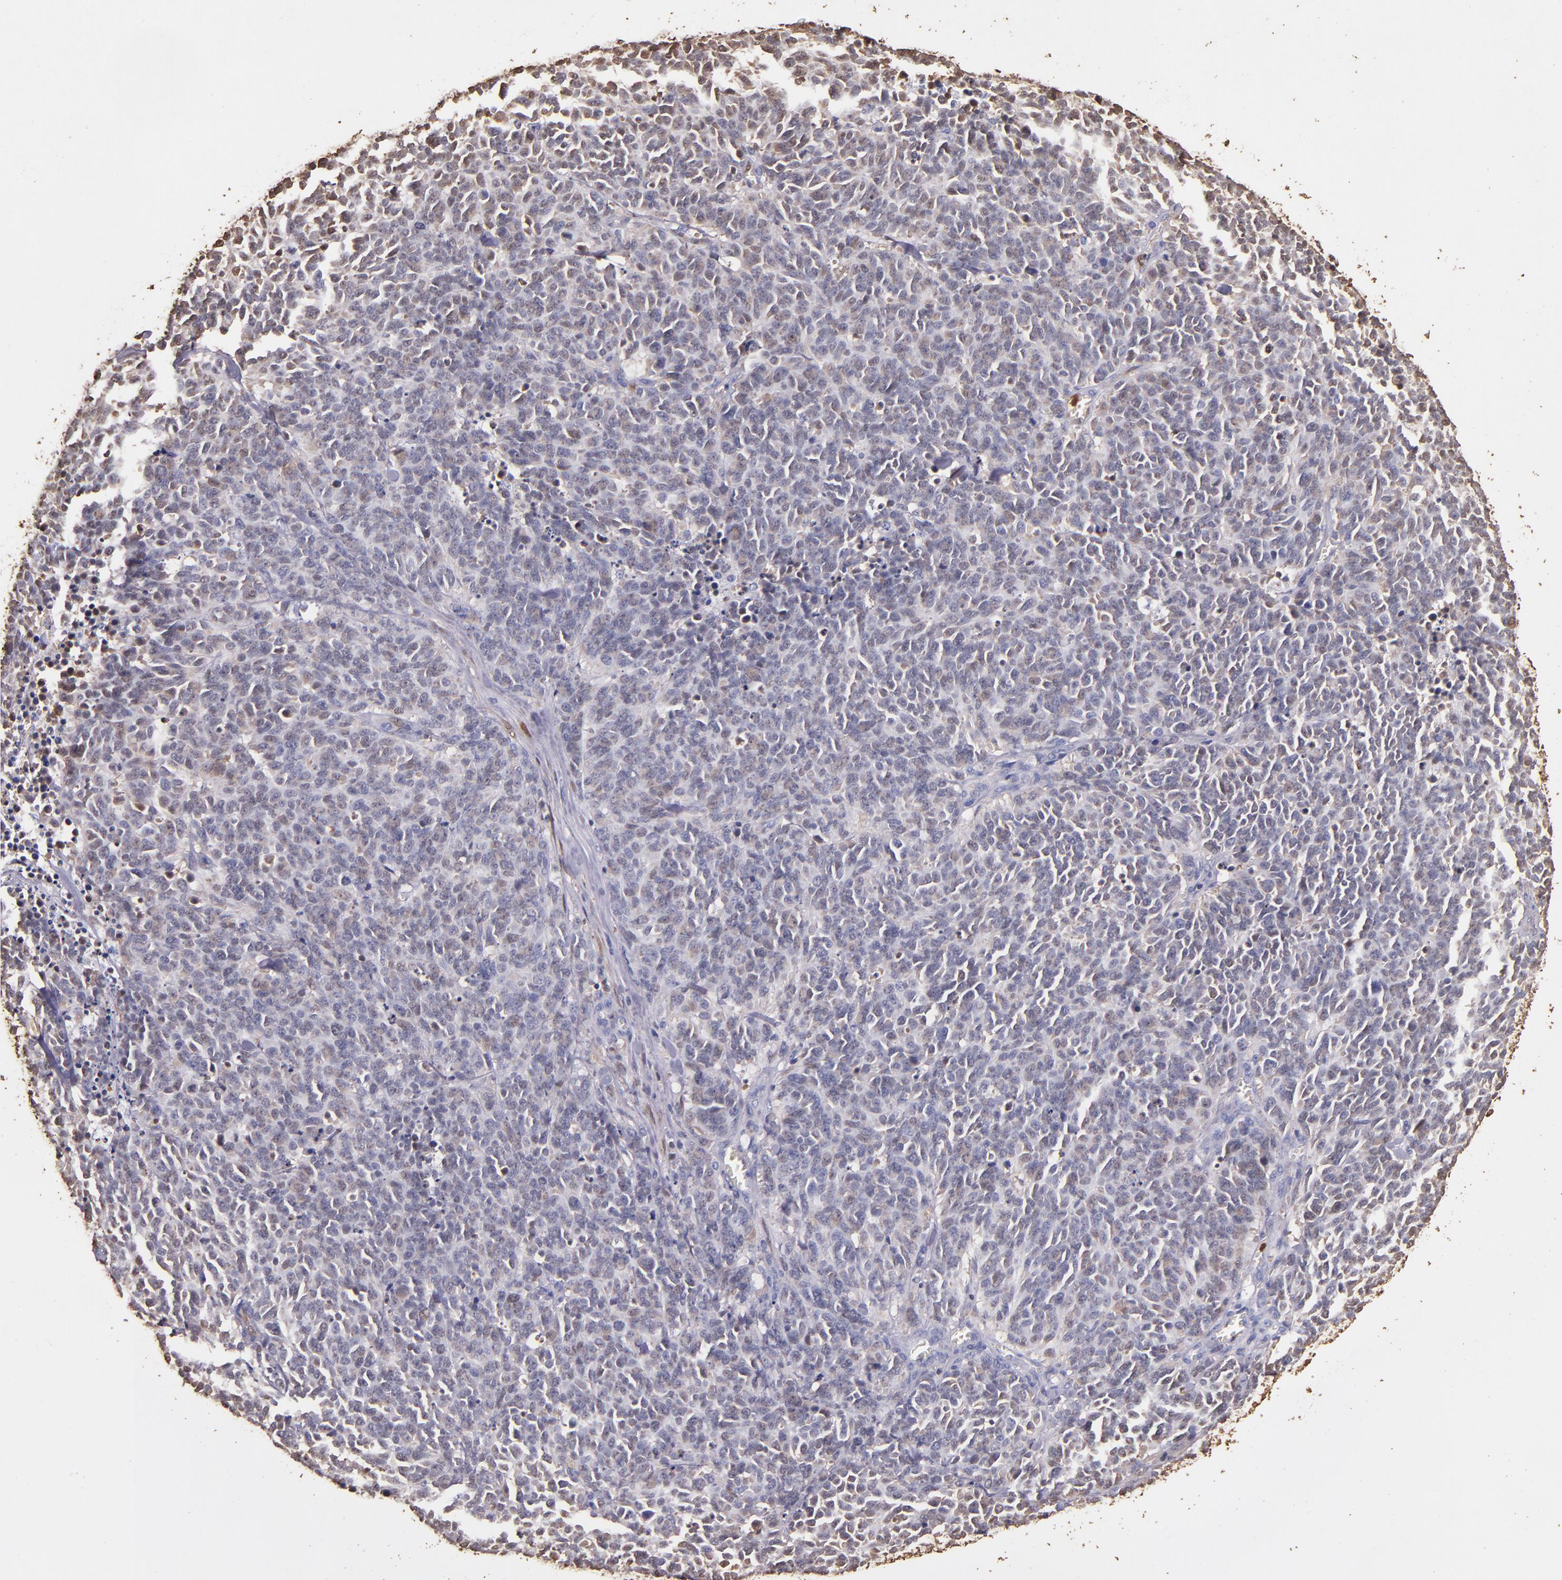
{"staining": {"intensity": "negative", "quantity": "none", "location": "none"}, "tissue": "lung cancer", "cell_type": "Tumor cells", "image_type": "cancer", "snomed": [{"axis": "morphology", "description": "Neoplasm, malignant, NOS"}, {"axis": "topography", "description": "Lung"}], "caption": "DAB (3,3'-diaminobenzidine) immunohistochemical staining of human neoplasm (malignant) (lung) exhibits no significant positivity in tumor cells.", "gene": "S100A6", "patient": {"sex": "female", "age": 58}}